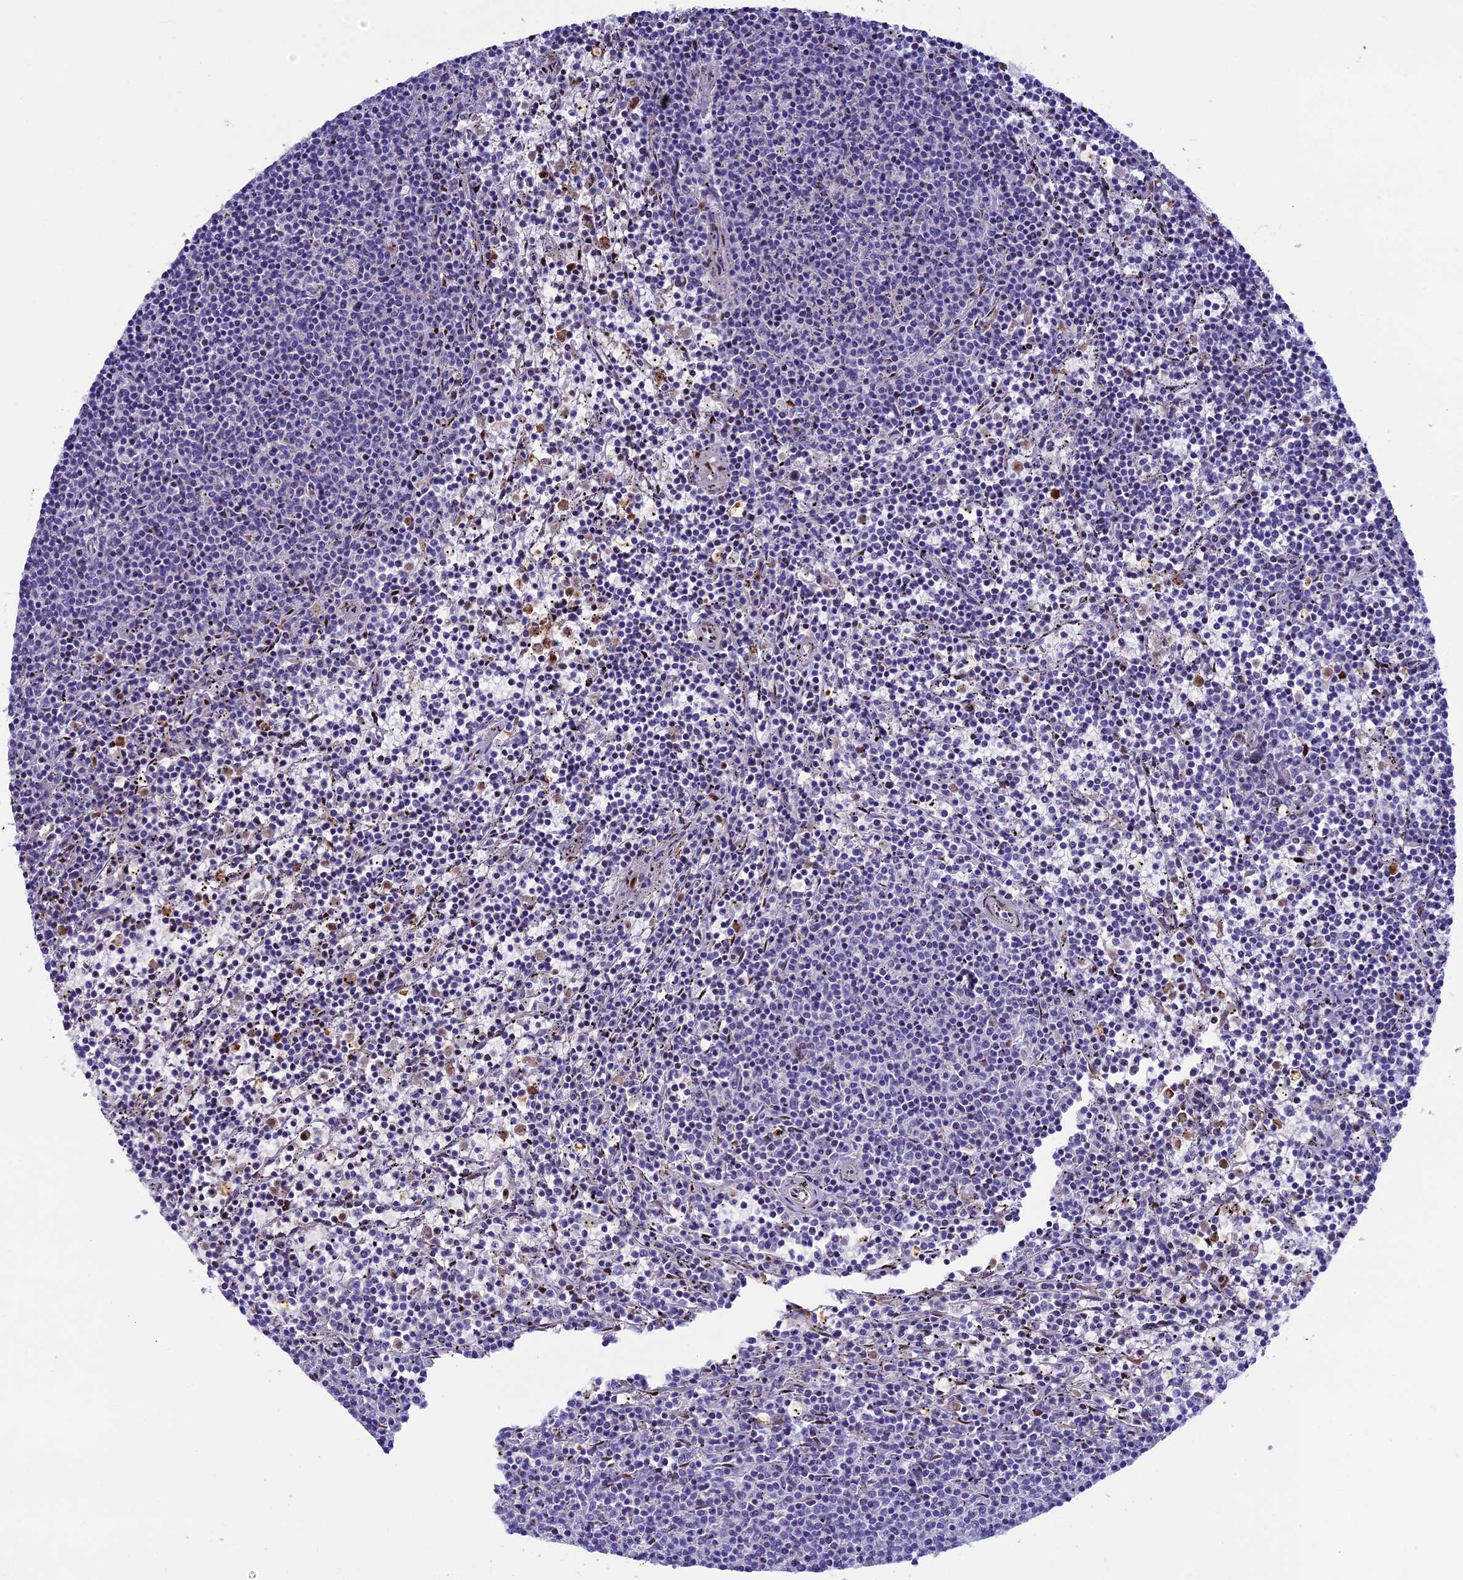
{"staining": {"intensity": "negative", "quantity": "none", "location": "none"}, "tissue": "lymphoma", "cell_type": "Tumor cells", "image_type": "cancer", "snomed": [{"axis": "morphology", "description": "Malignant lymphoma, non-Hodgkin's type, Low grade"}, {"axis": "topography", "description": "Spleen"}], "caption": "This is a histopathology image of immunohistochemistry (IHC) staining of lymphoma, which shows no positivity in tumor cells.", "gene": "LOXL1", "patient": {"sex": "female", "age": 50}}